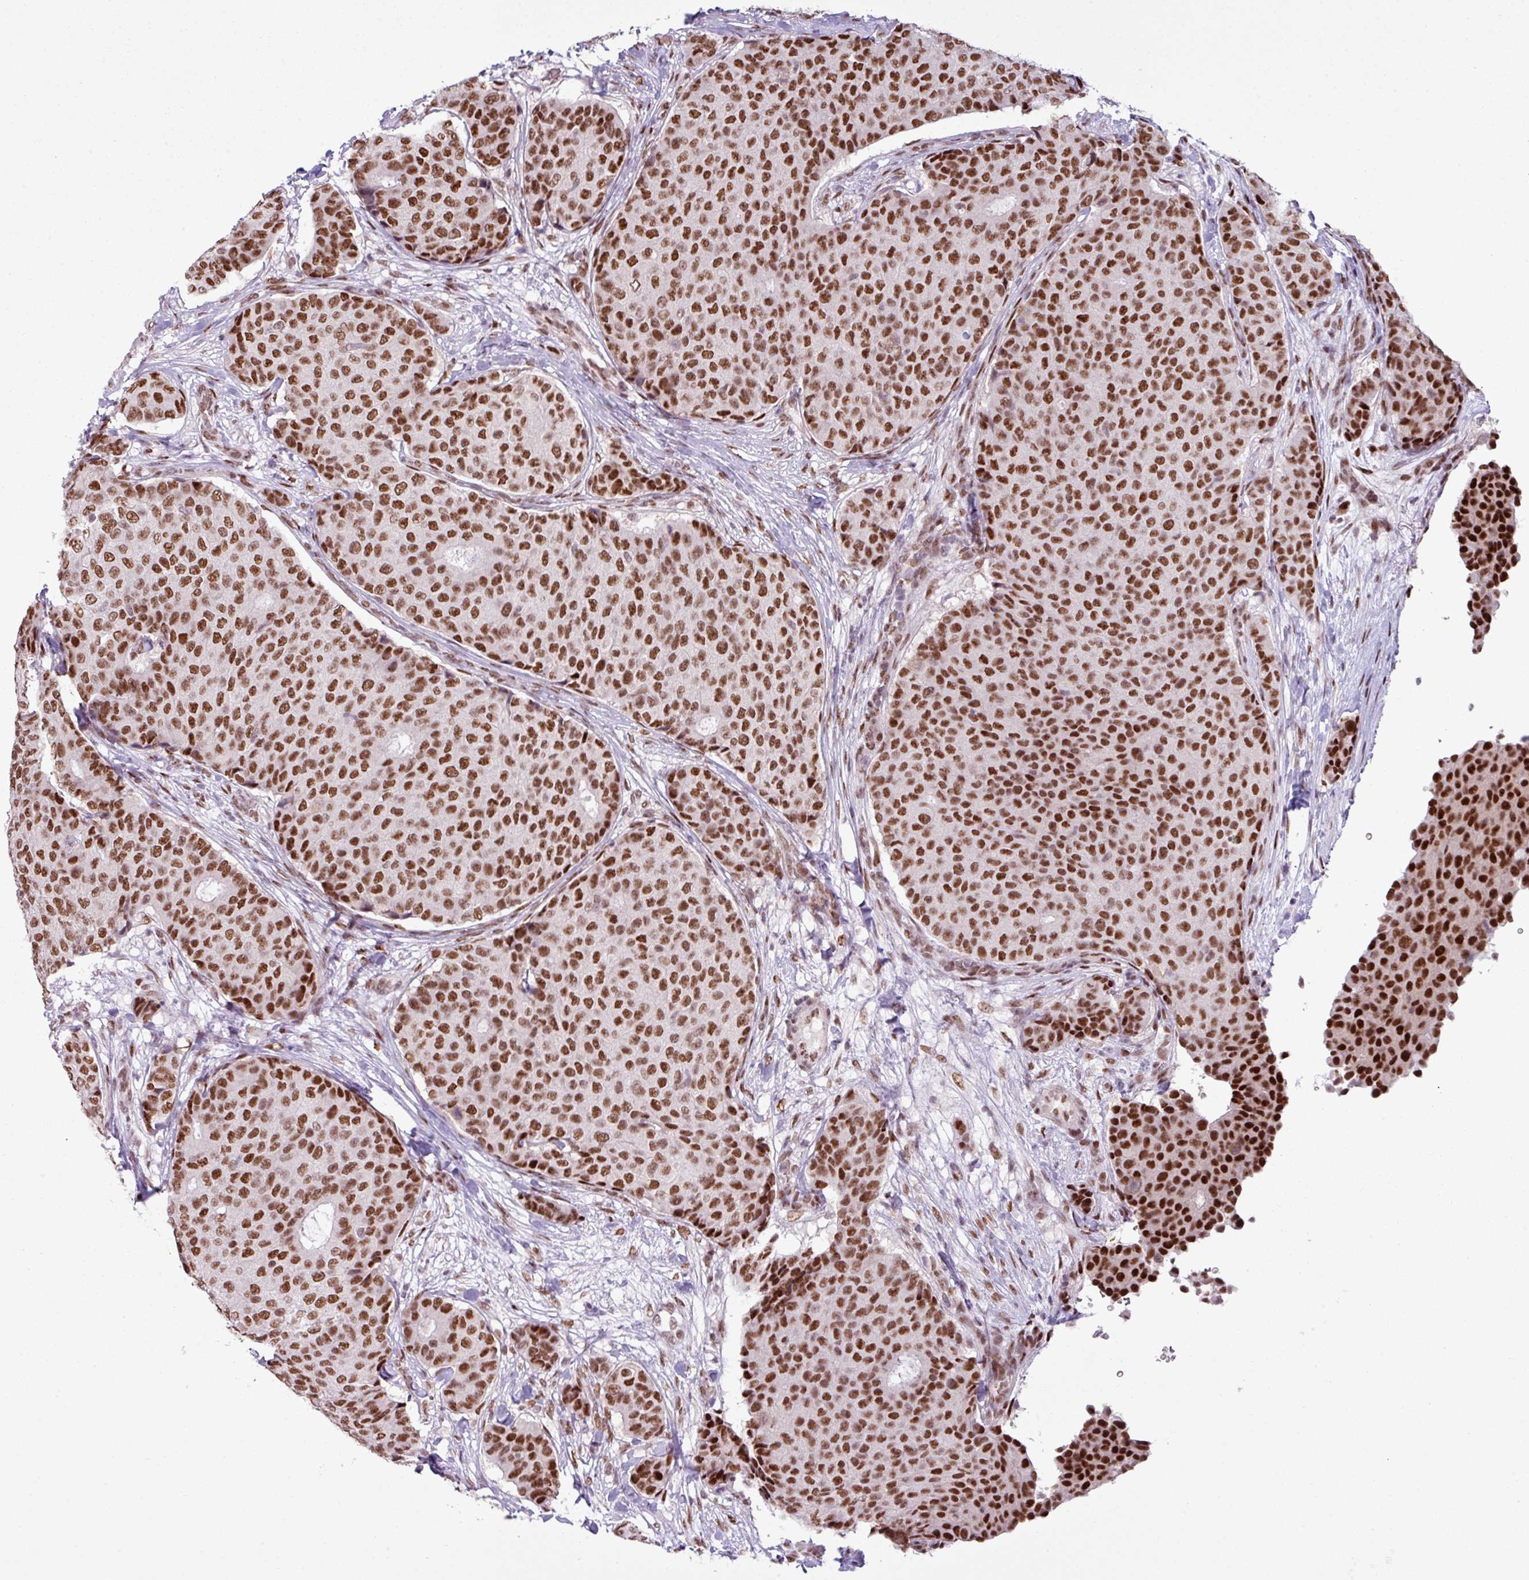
{"staining": {"intensity": "strong", "quantity": ">75%", "location": "nuclear"}, "tissue": "breast cancer", "cell_type": "Tumor cells", "image_type": "cancer", "snomed": [{"axis": "morphology", "description": "Duct carcinoma"}, {"axis": "topography", "description": "Breast"}], "caption": "Approximately >75% of tumor cells in human breast cancer (invasive ductal carcinoma) show strong nuclear protein staining as visualized by brown immunohistochemical staining.", "gene": "PRDM5", "patient": {"sex": "female", "age": 75}}